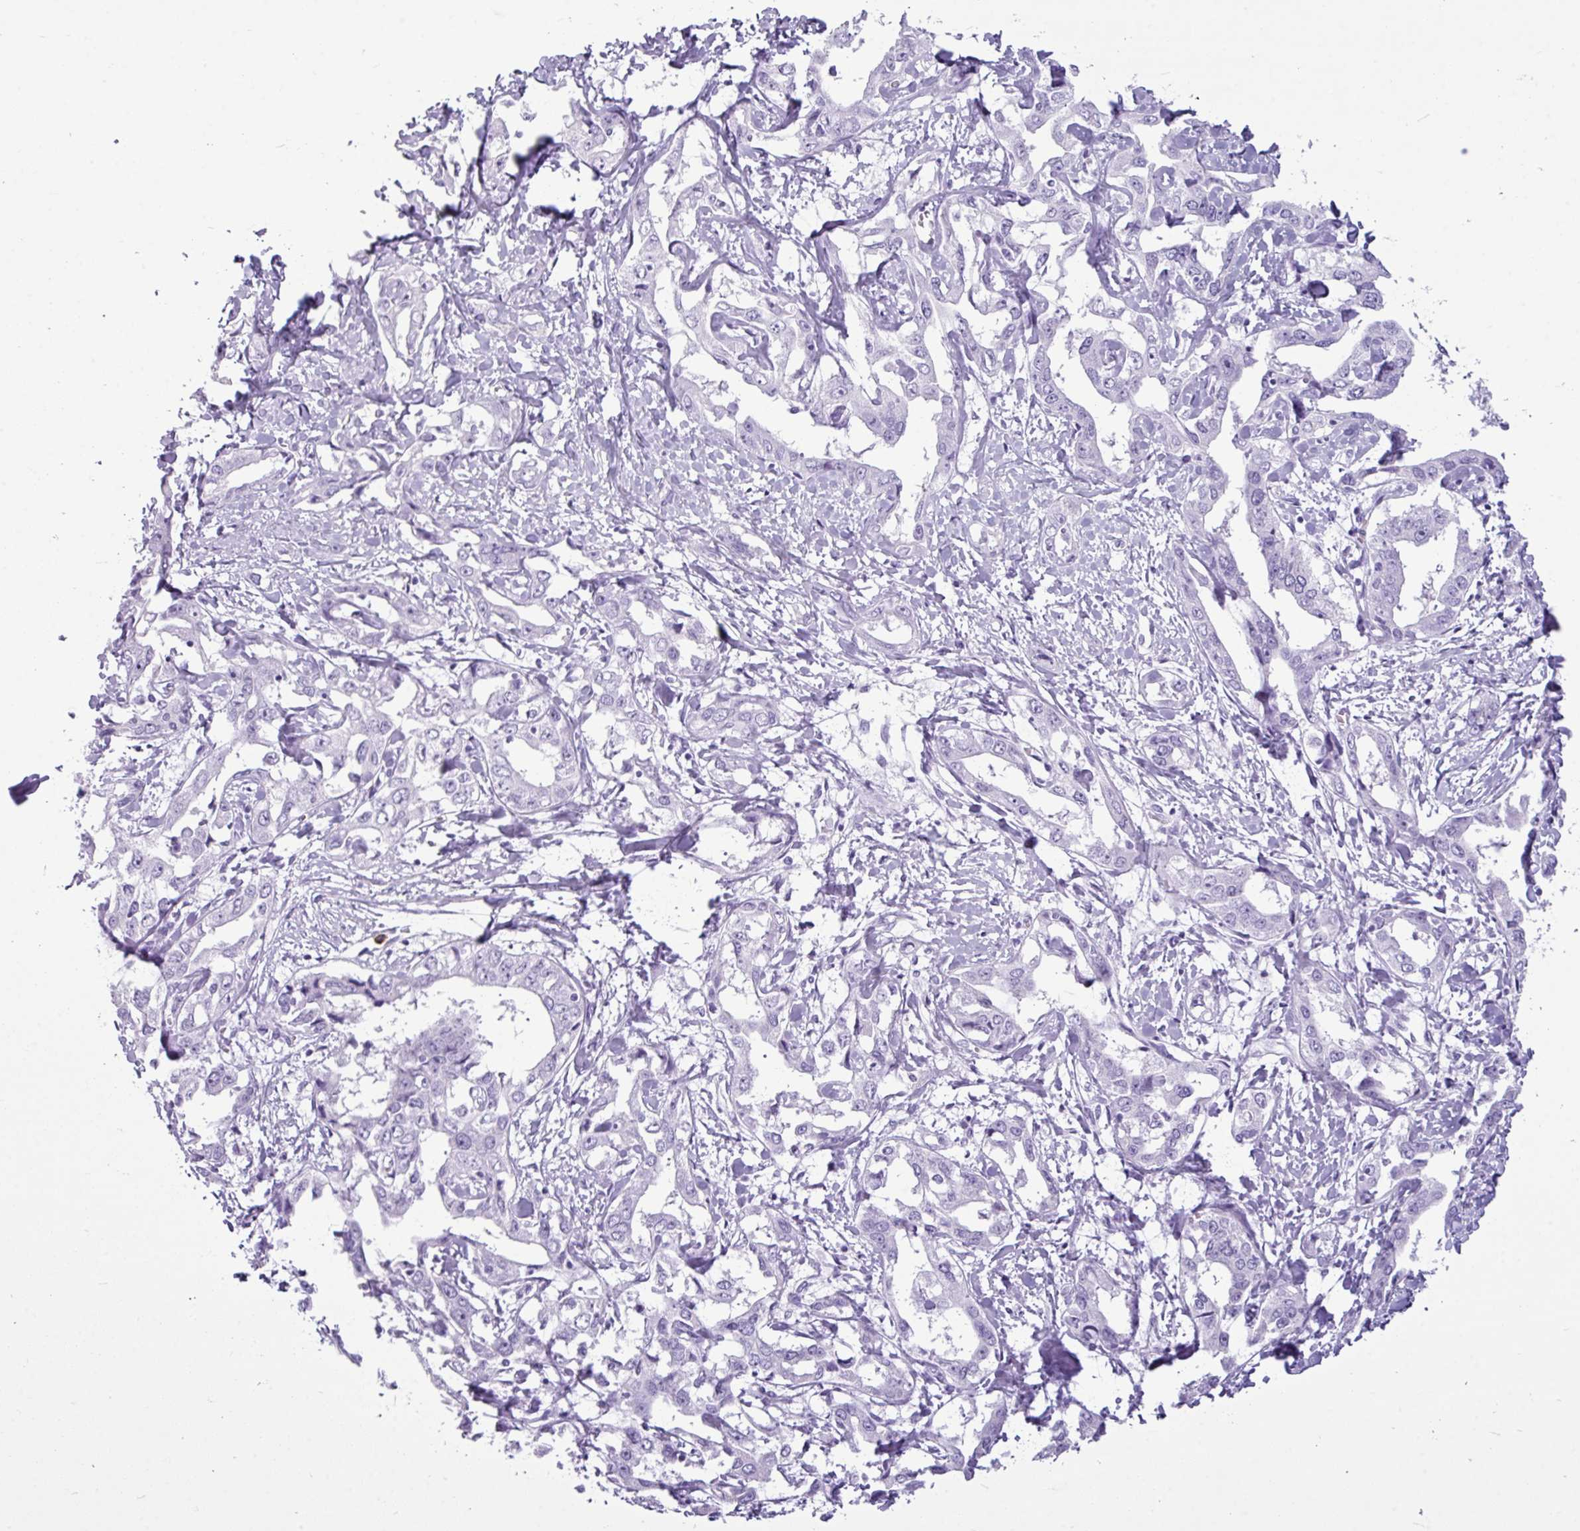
{"staining": {"intensity": "negative", "quantity": "none", "location": "none"}, "tissue": "liver cancer", "cell_type": "Tumor cells", "image_type": "cancer", "snomed": [{"axis": "morphology", "description": "Cholangiocarcinoma"}, {"axis": "topography", "description": "Liver"}], "caption": "Micrograph shows no significant protein positivity in tumor cells of liver cholangiocarcinoma.", "gene": "AMY1B", "patient": {"sex": "male", "age": 59}}